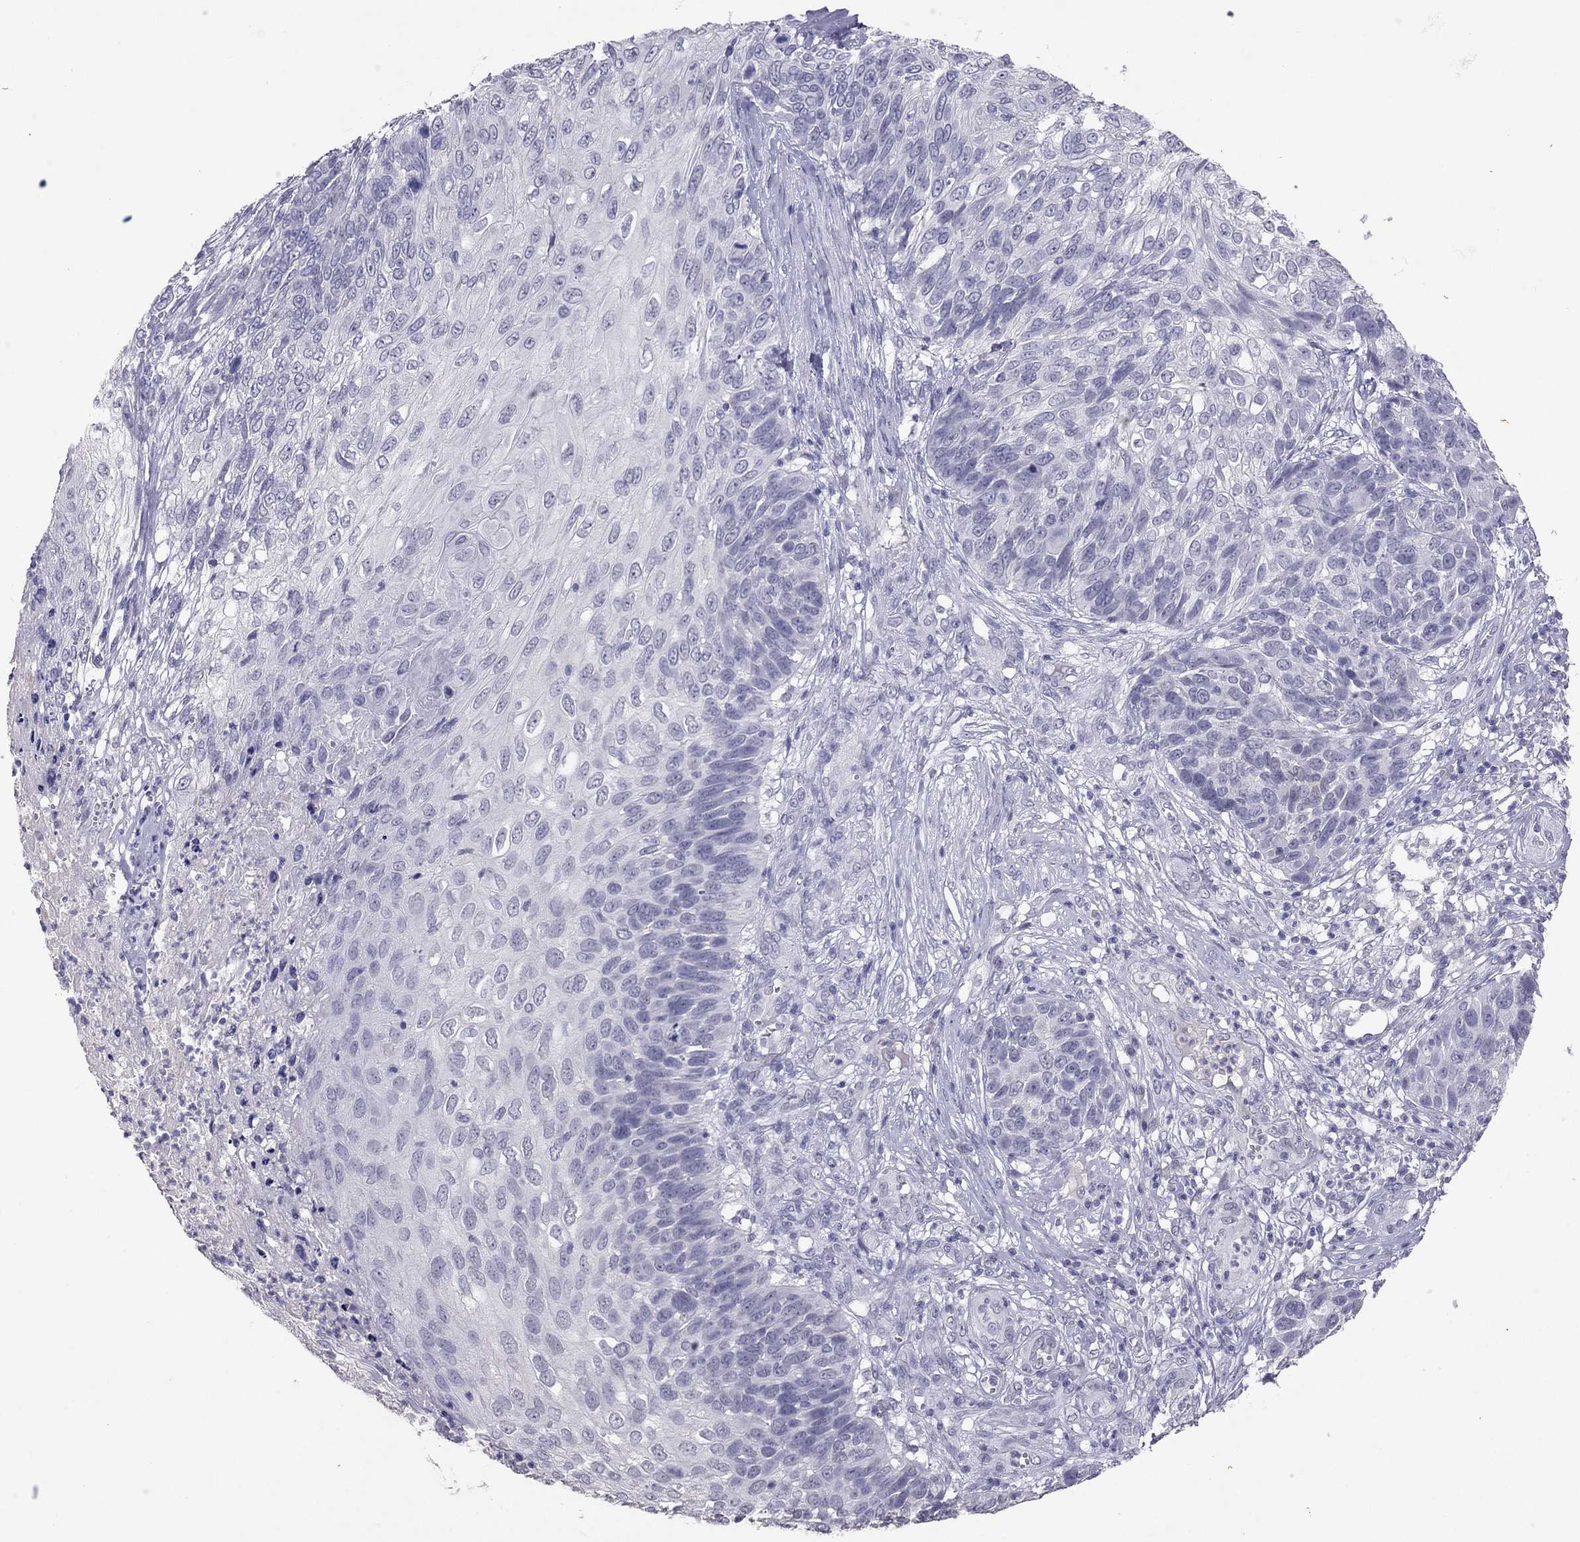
{"staining": {"intensity": "negative", "quantity": "none", "location": "none"}, "tissue": "skin cancer", "cell_type": "Tumor cells", "image_type": "cancer", "snomed": [{"axis": "morphology", "description": "Squamous cell carcinoma, NOS"}, {"axis": "topography", "description": "Skin"}], "caption": "Skin cancer (squamous cell carcinoma) was stained to show a protein in brown. There is no significant staining in tumor cells.", "gene": "PSMB11", "patient": {"sex": "male", "age": 92}}